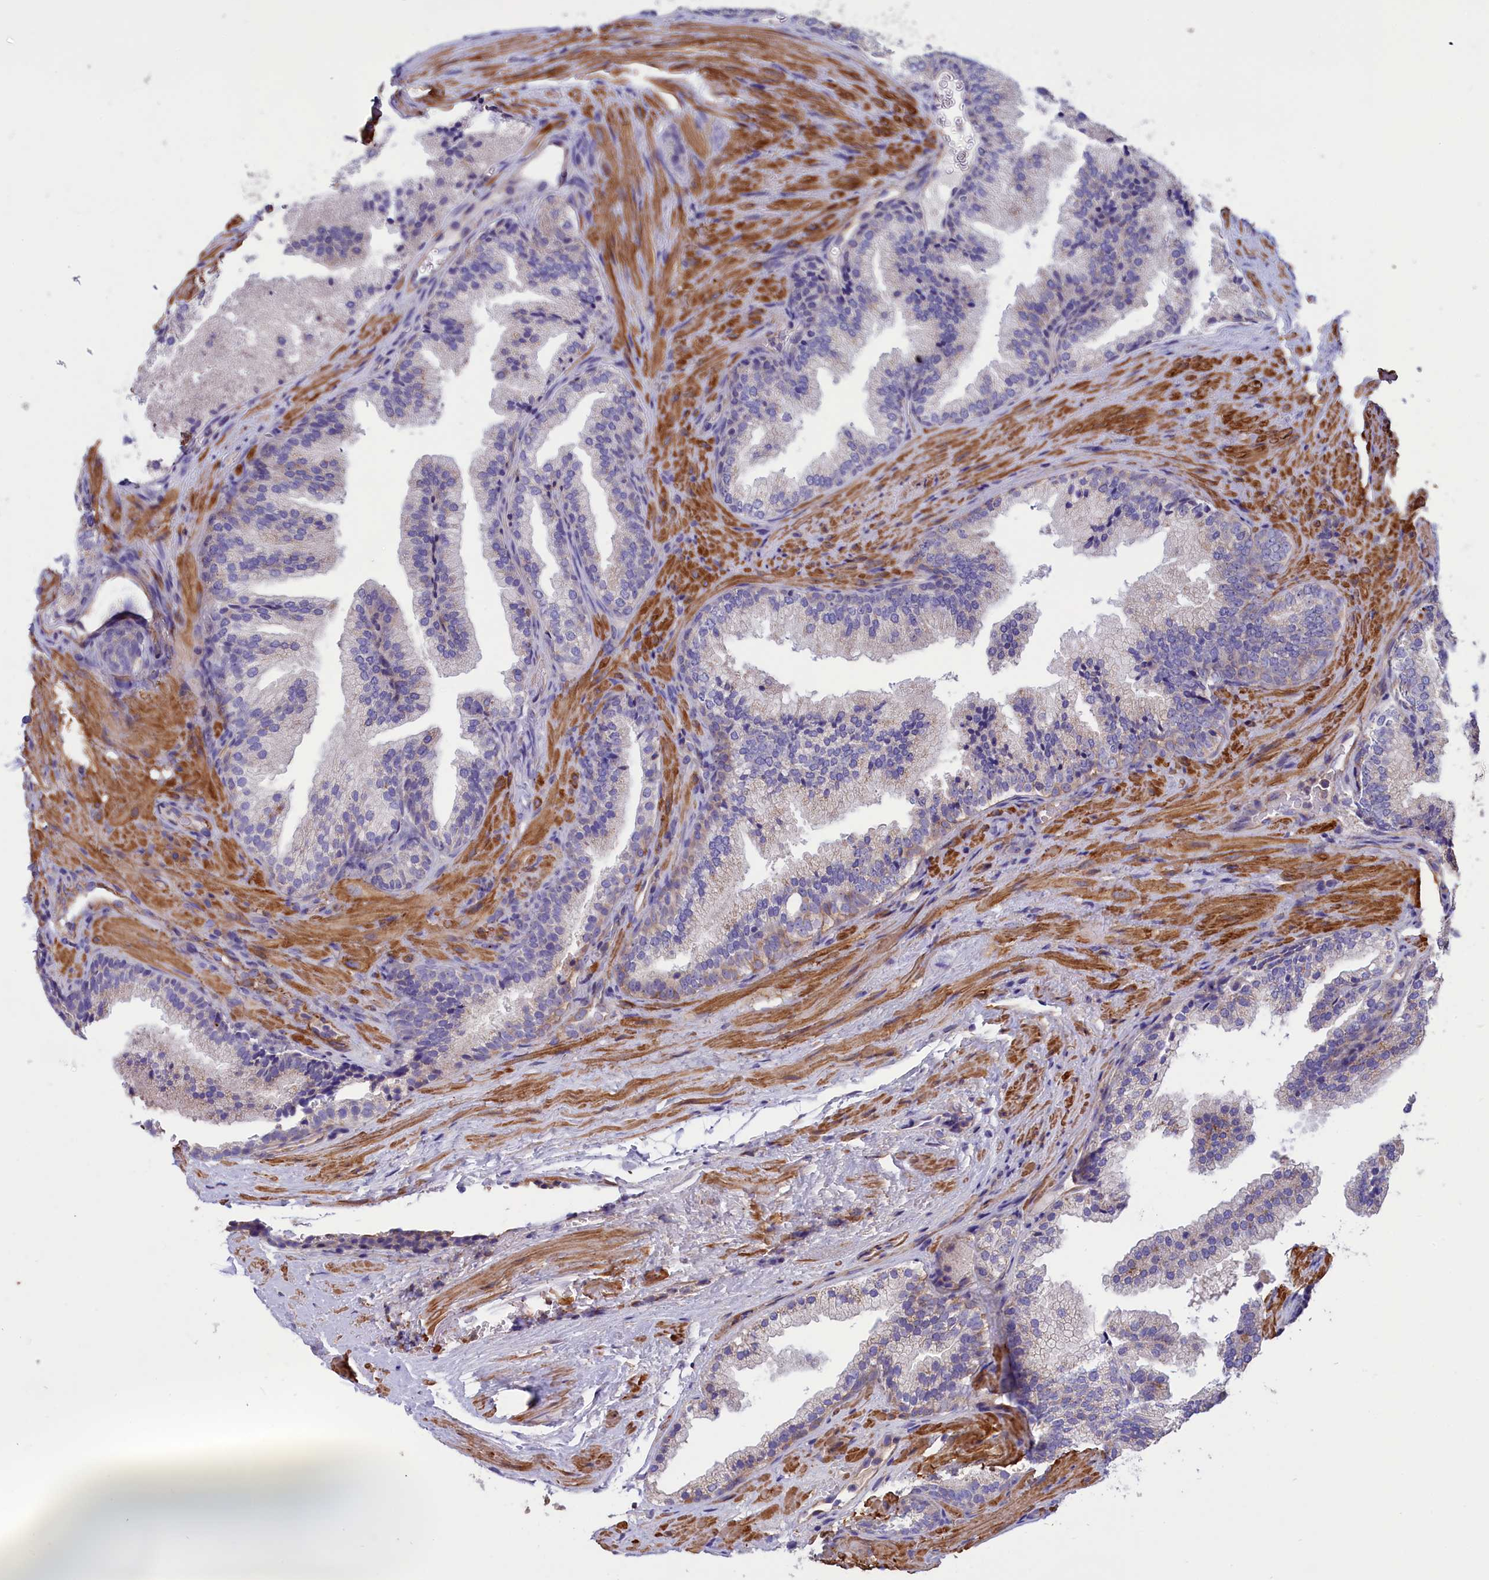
{"staining": {"intensity": "negative", "quantity": "none", "location": "none"}, "tissue": "prostate", "cell_type": "Glandular cells", "image_type": "normal", "snomed": [{"axis": "morphology", "description": "Normal tissue, NOS"}, {"axis": "topography", "description": "Prostate"}], "caption": "An IHC micrograph of unremarkable prostate is shown. There is no staining in glandular cells of prostate.", "gene": "AMDHD2", "patient": {"sex": "male", "age": 76}}